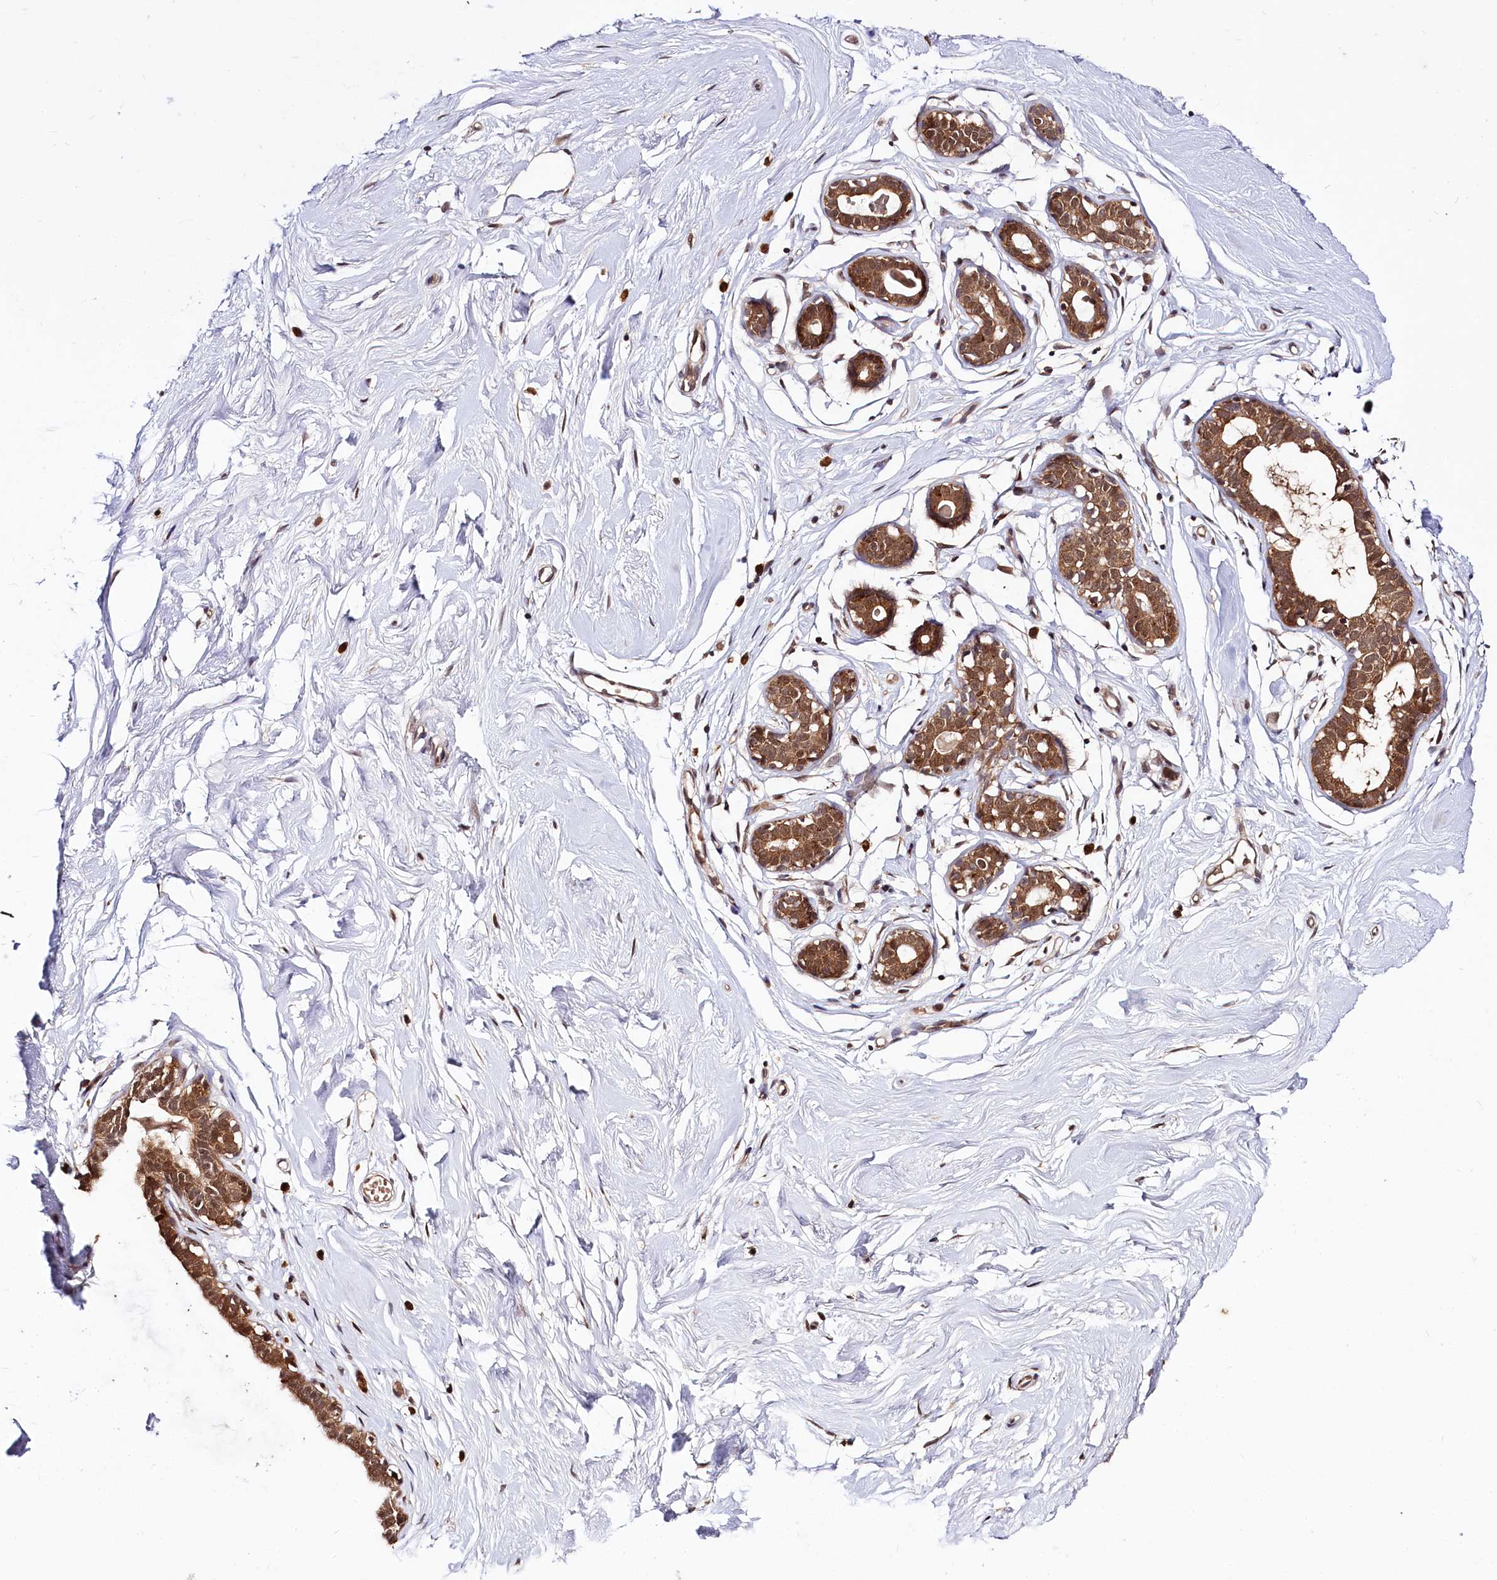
{"staining": {"intensity": "negative", "quantity": "none", "location": "none"}, "tissue": "breast", "cell_type": "Adipocytes", "image_type": "normal", "snomed": [{"axis": "morphology", "description": "Normal tissue, NOS"}, {"axis": "morphology", "description": "Adenoma, NOS"}, {"axis": "topography", "description": "Breast"}], "caption": "This is a micrograph of immunohistochemistry (IHC) staining of unremarkable breast, which shows no expression in adipocytes. (Brightfield microscopy of DAB immunohistochemistry (IHC) at high magnification).", "gene": "UBE3A", "patient": {"sex": "female", "age": 23}}